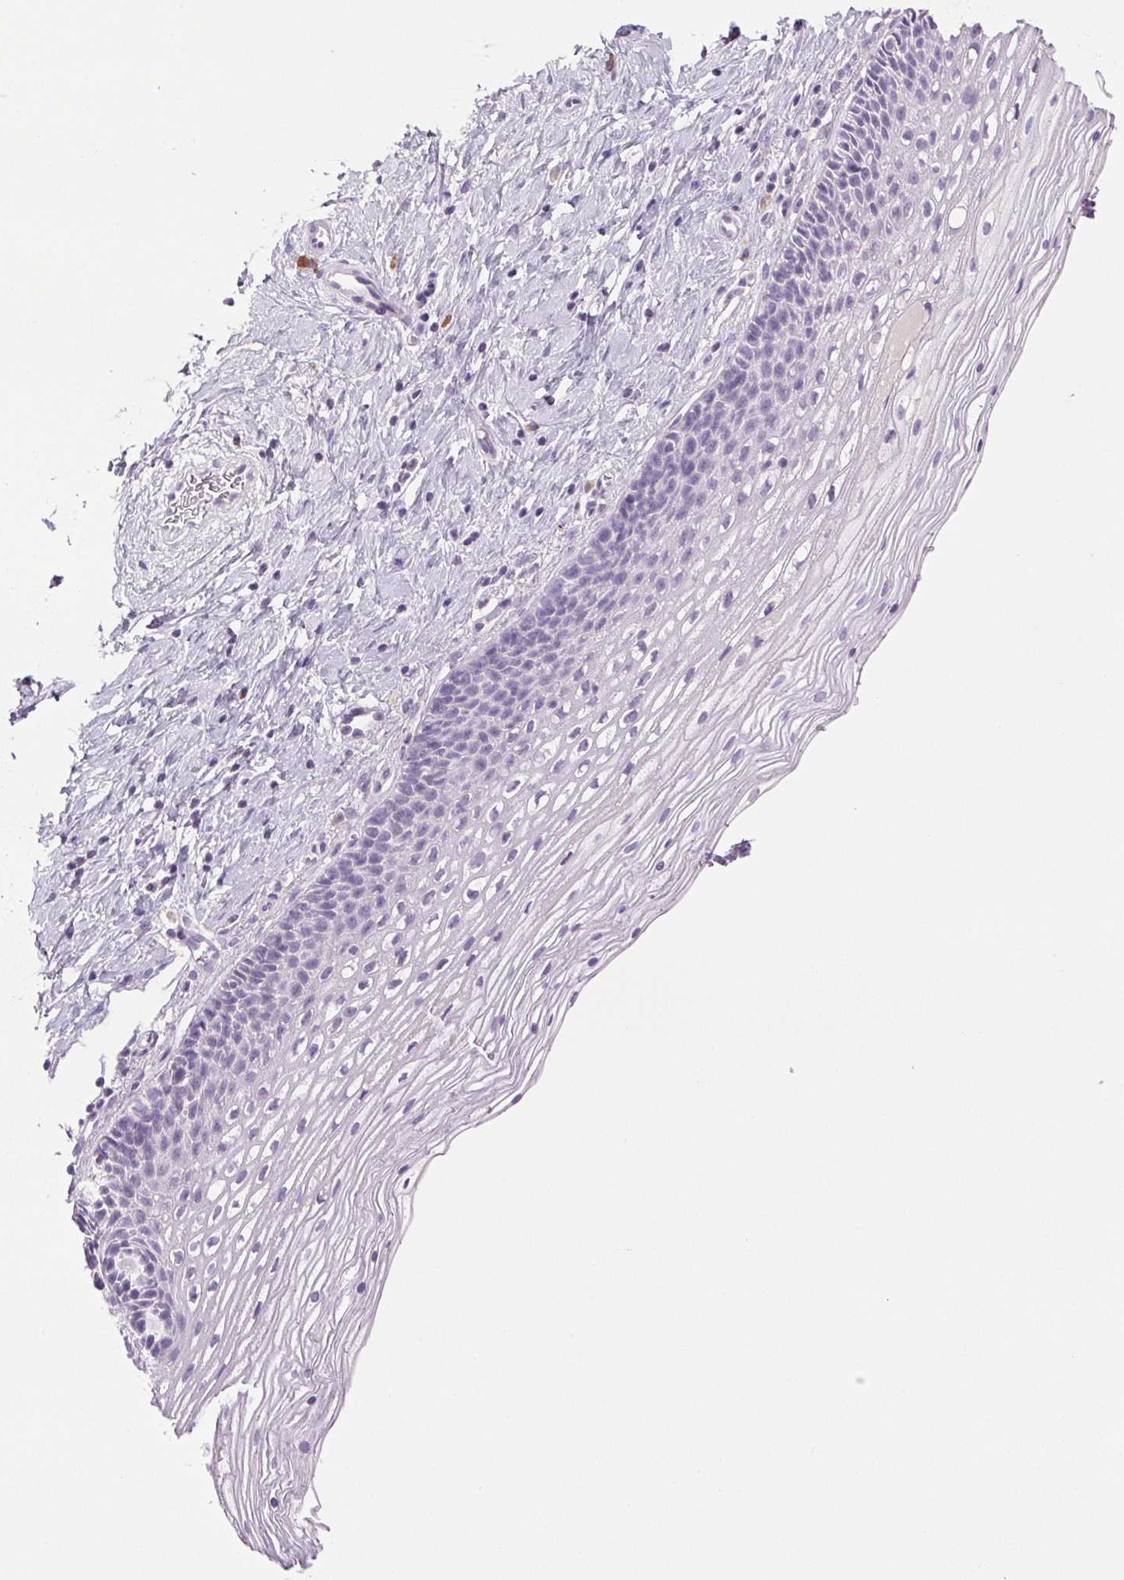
{"staining": {"intensity": "negative", "quantity": "none", "location": "none"}, "tissue": "cervix", "cell_type": "Glandular cells", "image_type": "normal", "snomed": [{"axis": "morphology", "description": "Normal tissue, NOS"}, {"axis": "topography", "description": "Cervix"}], "caption": "The immunohistochemistry photomicrograph has no significant staining in glandular cells of cervix. The staining was performed using DAB (3,3'-diaminobenzidine) to visualize the protein expression in brown, while the nuclei were stained in blue with hematoxylin (Magnification: 20x).", "gene": "PAPPA2", "patient": {"sex": "female", "age": 34}}